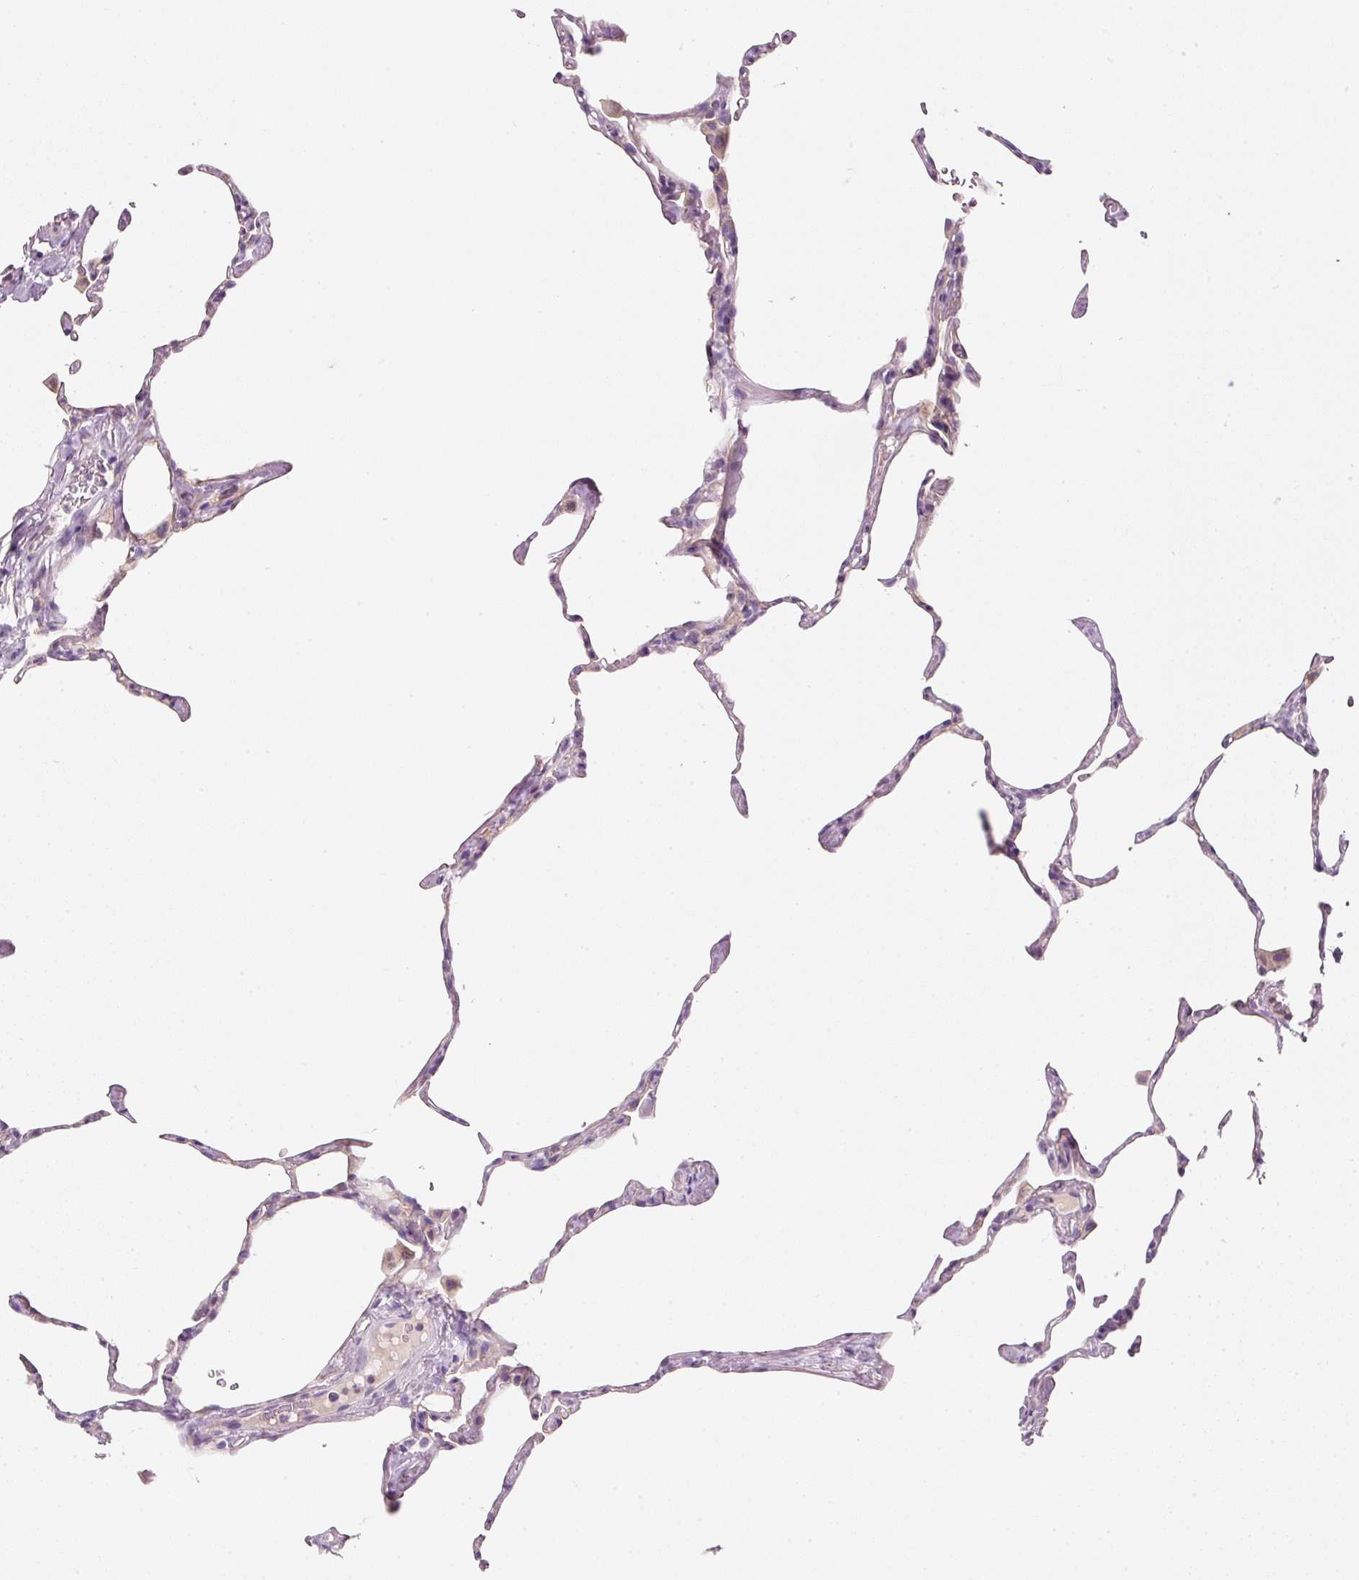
{"staining": {"intensity": "weak", "quantity": "<25%", "location": "cytoplasmic/membranous"}, "tissue": "lung", "cell_type": "Alveolar cells", "image_type": "normal", "snomed": [{"axis": "morphology", "description": "Normal tissue, NOS"}, {"axis": "topography", "description": "Lung"}], "caption": "The micrograph displays no significant expression in alveolar cells of lung.", "gene": "NDUFA1", "patient": {"sex": "male", "age": 65}}